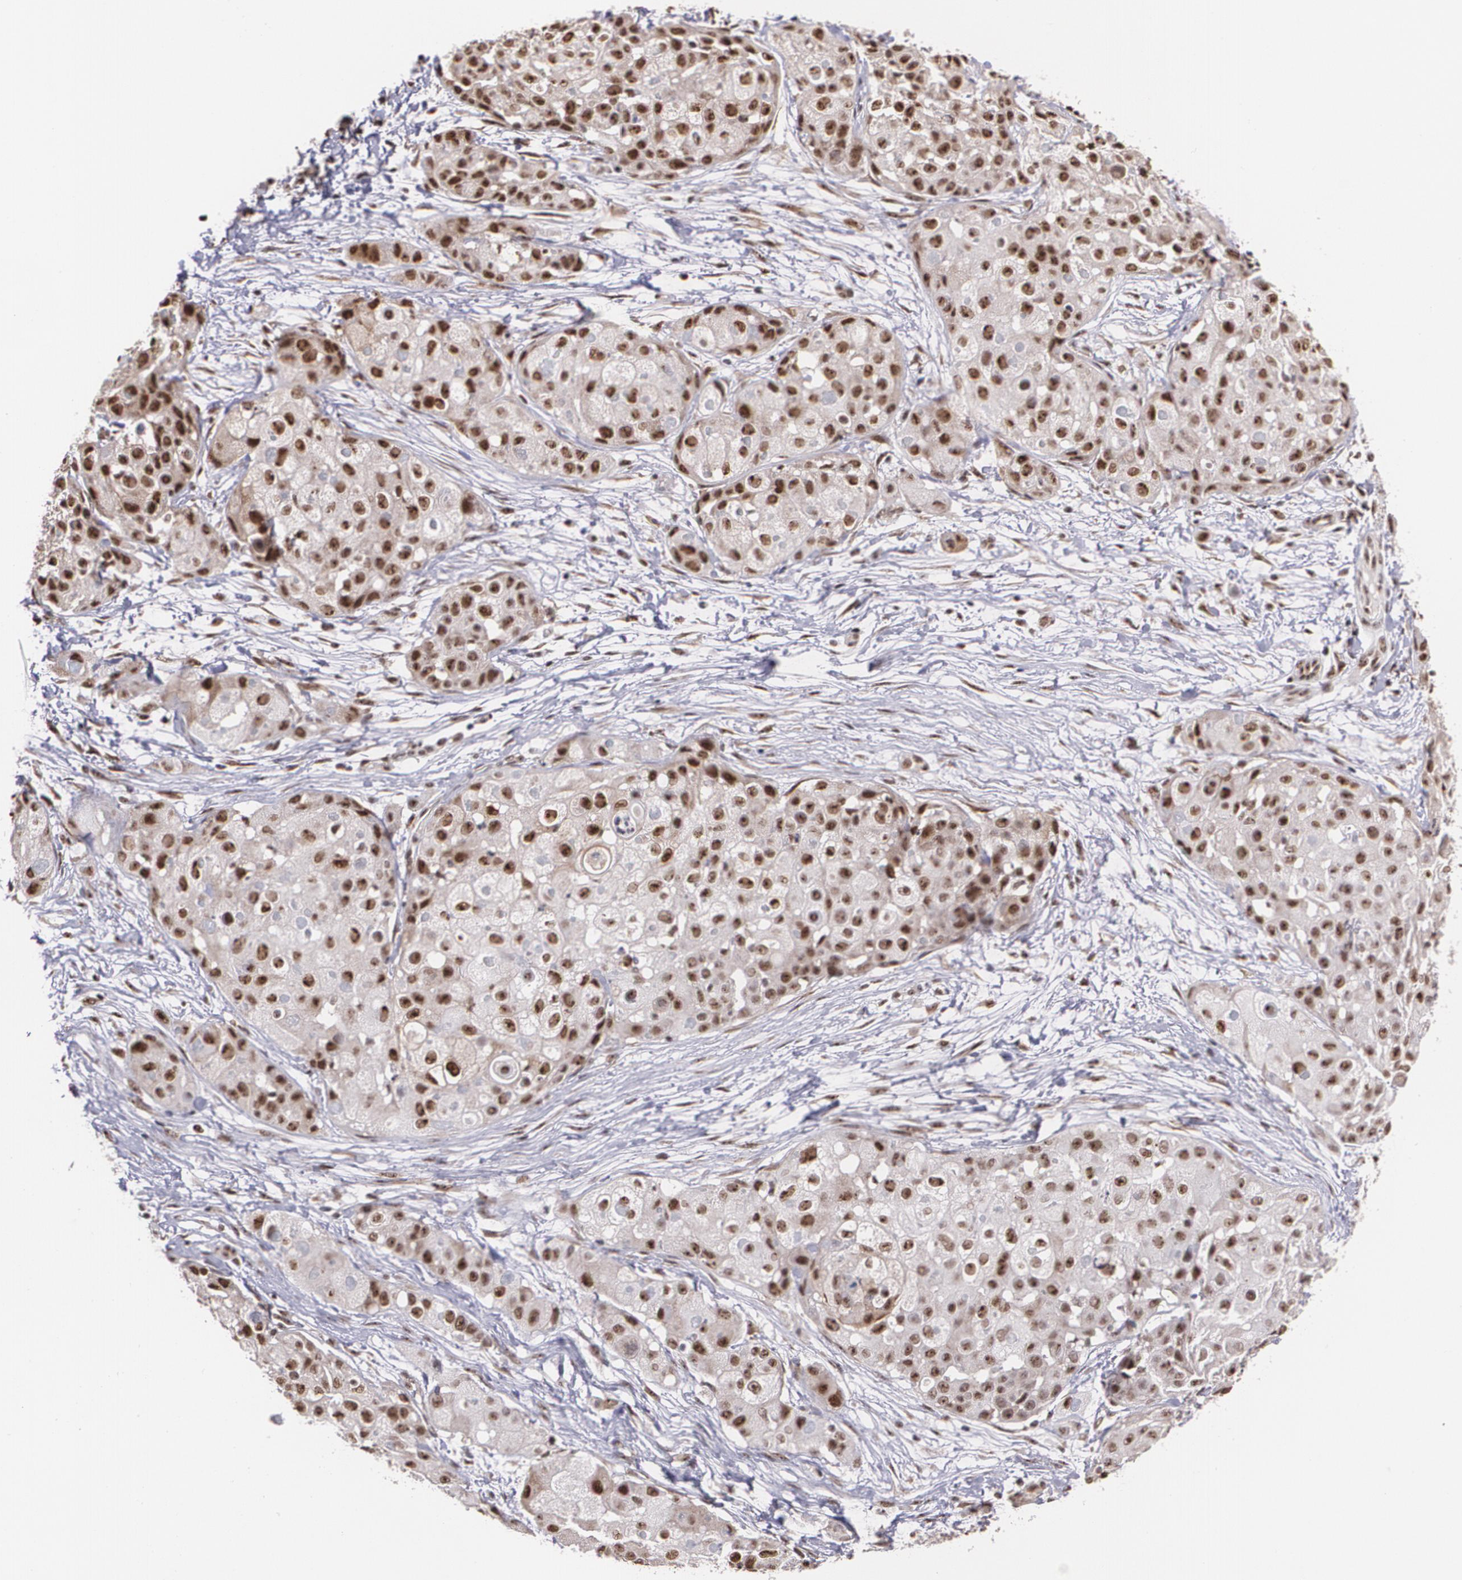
{"staining": {"intensity": "strong", "quantity": ">75%", "location": "nuclear"}, "tissue": "skin cancer", "cell_type": "Tumor cells", "image_type": "cancer", "snomed": [{"axis": "morphology", "description": "Squamous cell carcinoma, NOS"}, {"axis": "topography", "description": "Skin"}], "caption": "A high amount of strong nuclear expression is identified in about >75% of tumor cells in skin cancer tissue.", "gene": "C6orf15", "patient": {"sex": "female", "age": 57}}